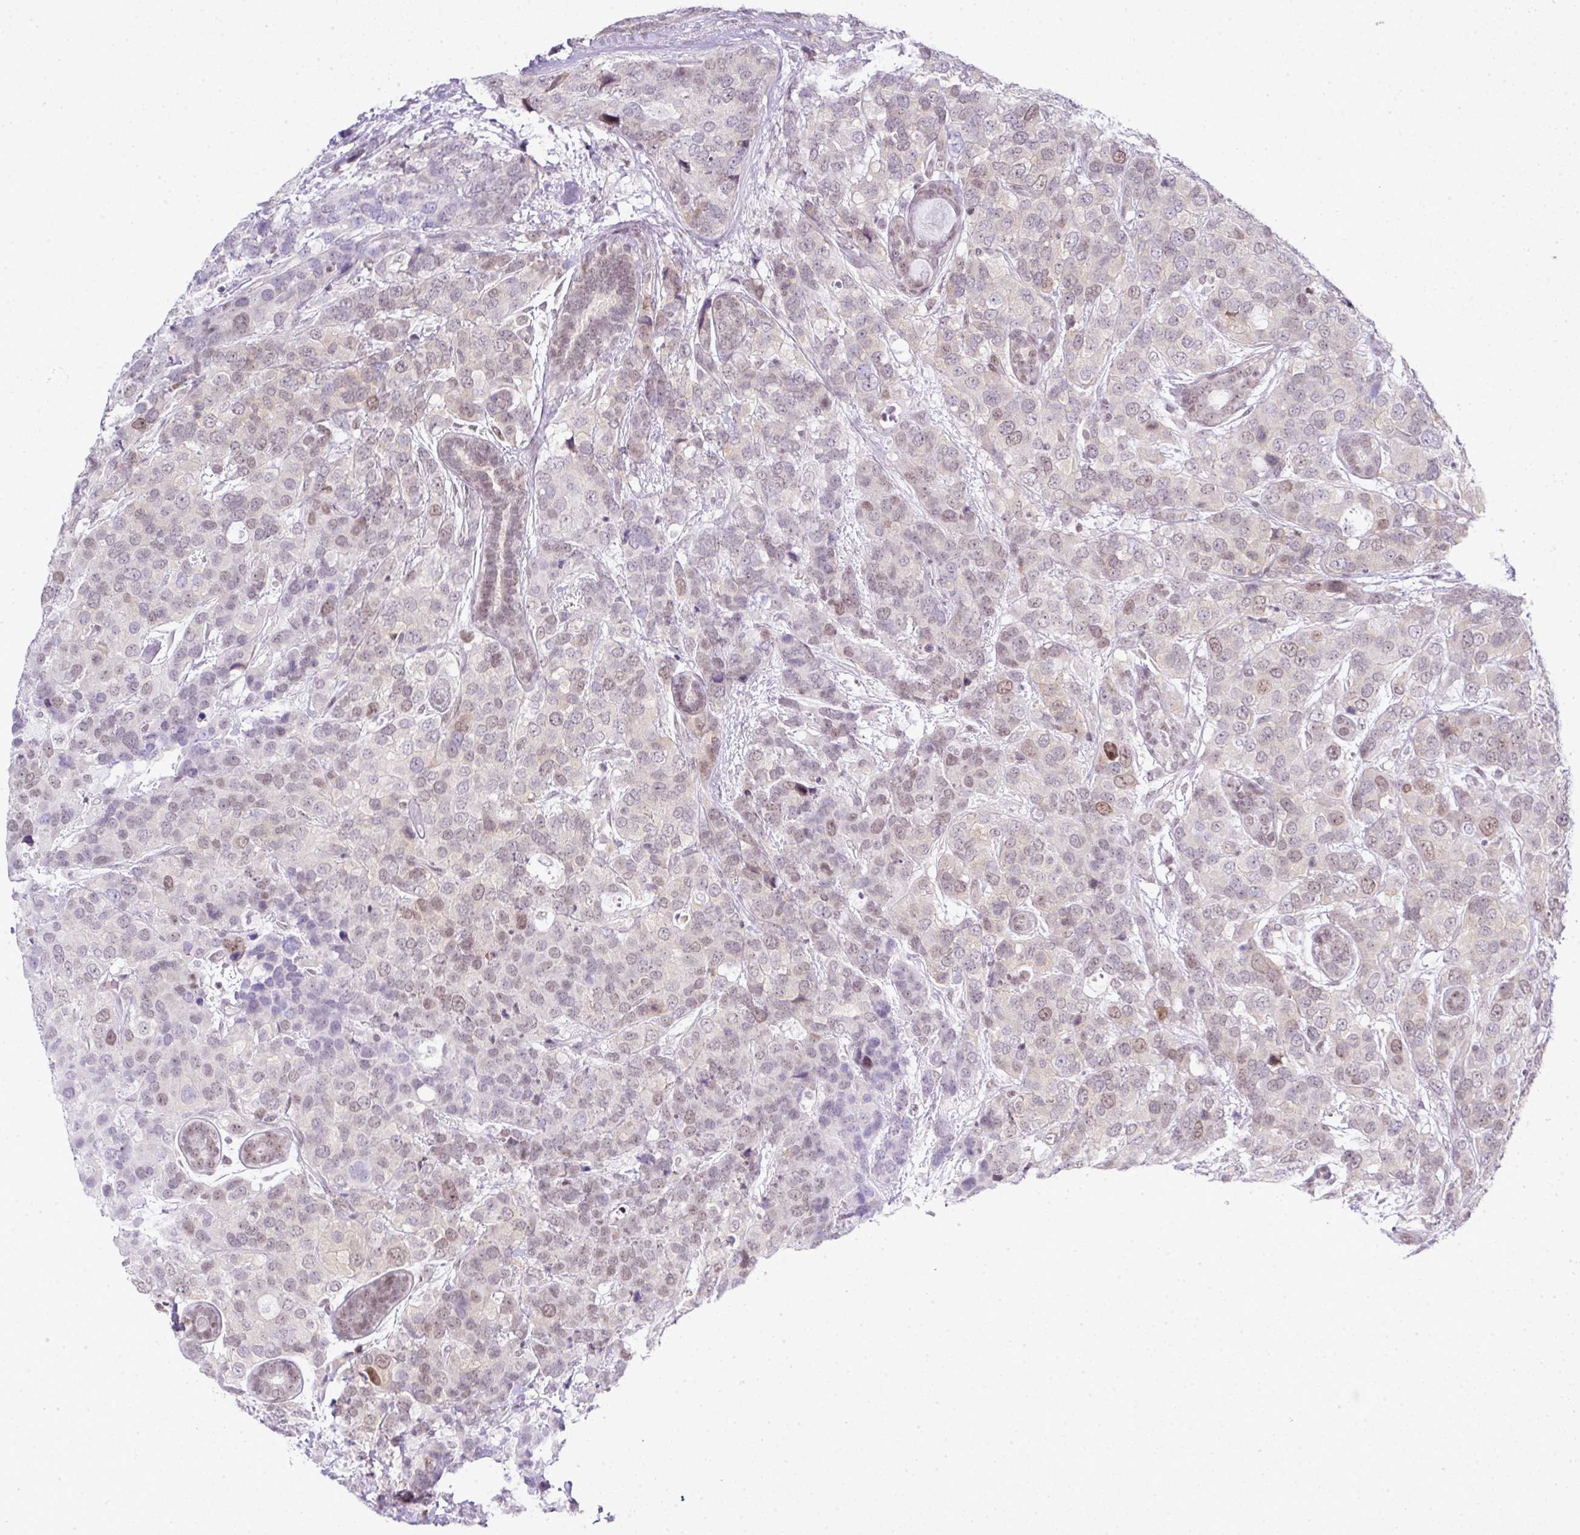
{"staining": {"intensity": "weak", "quantity": "25%-75%", "location": "nuclear"}, "tissue": "breast cancer", "cell_type": "Tumor cells", "image_type": "cancer", "snomed": [{"axis": "morphology", "description": "Lobular carcinoma"}, {"axis": "topography", "description": "Breast"}], "caption": "A high-resolution photomicrograph shows immunohistochemistry staining of breast cancer, which shows weak nuclear staining in approximately 25%-75% of tumor cells.", "gene": "FAM32A", "patient": {"sex": "female", "age": 59}}